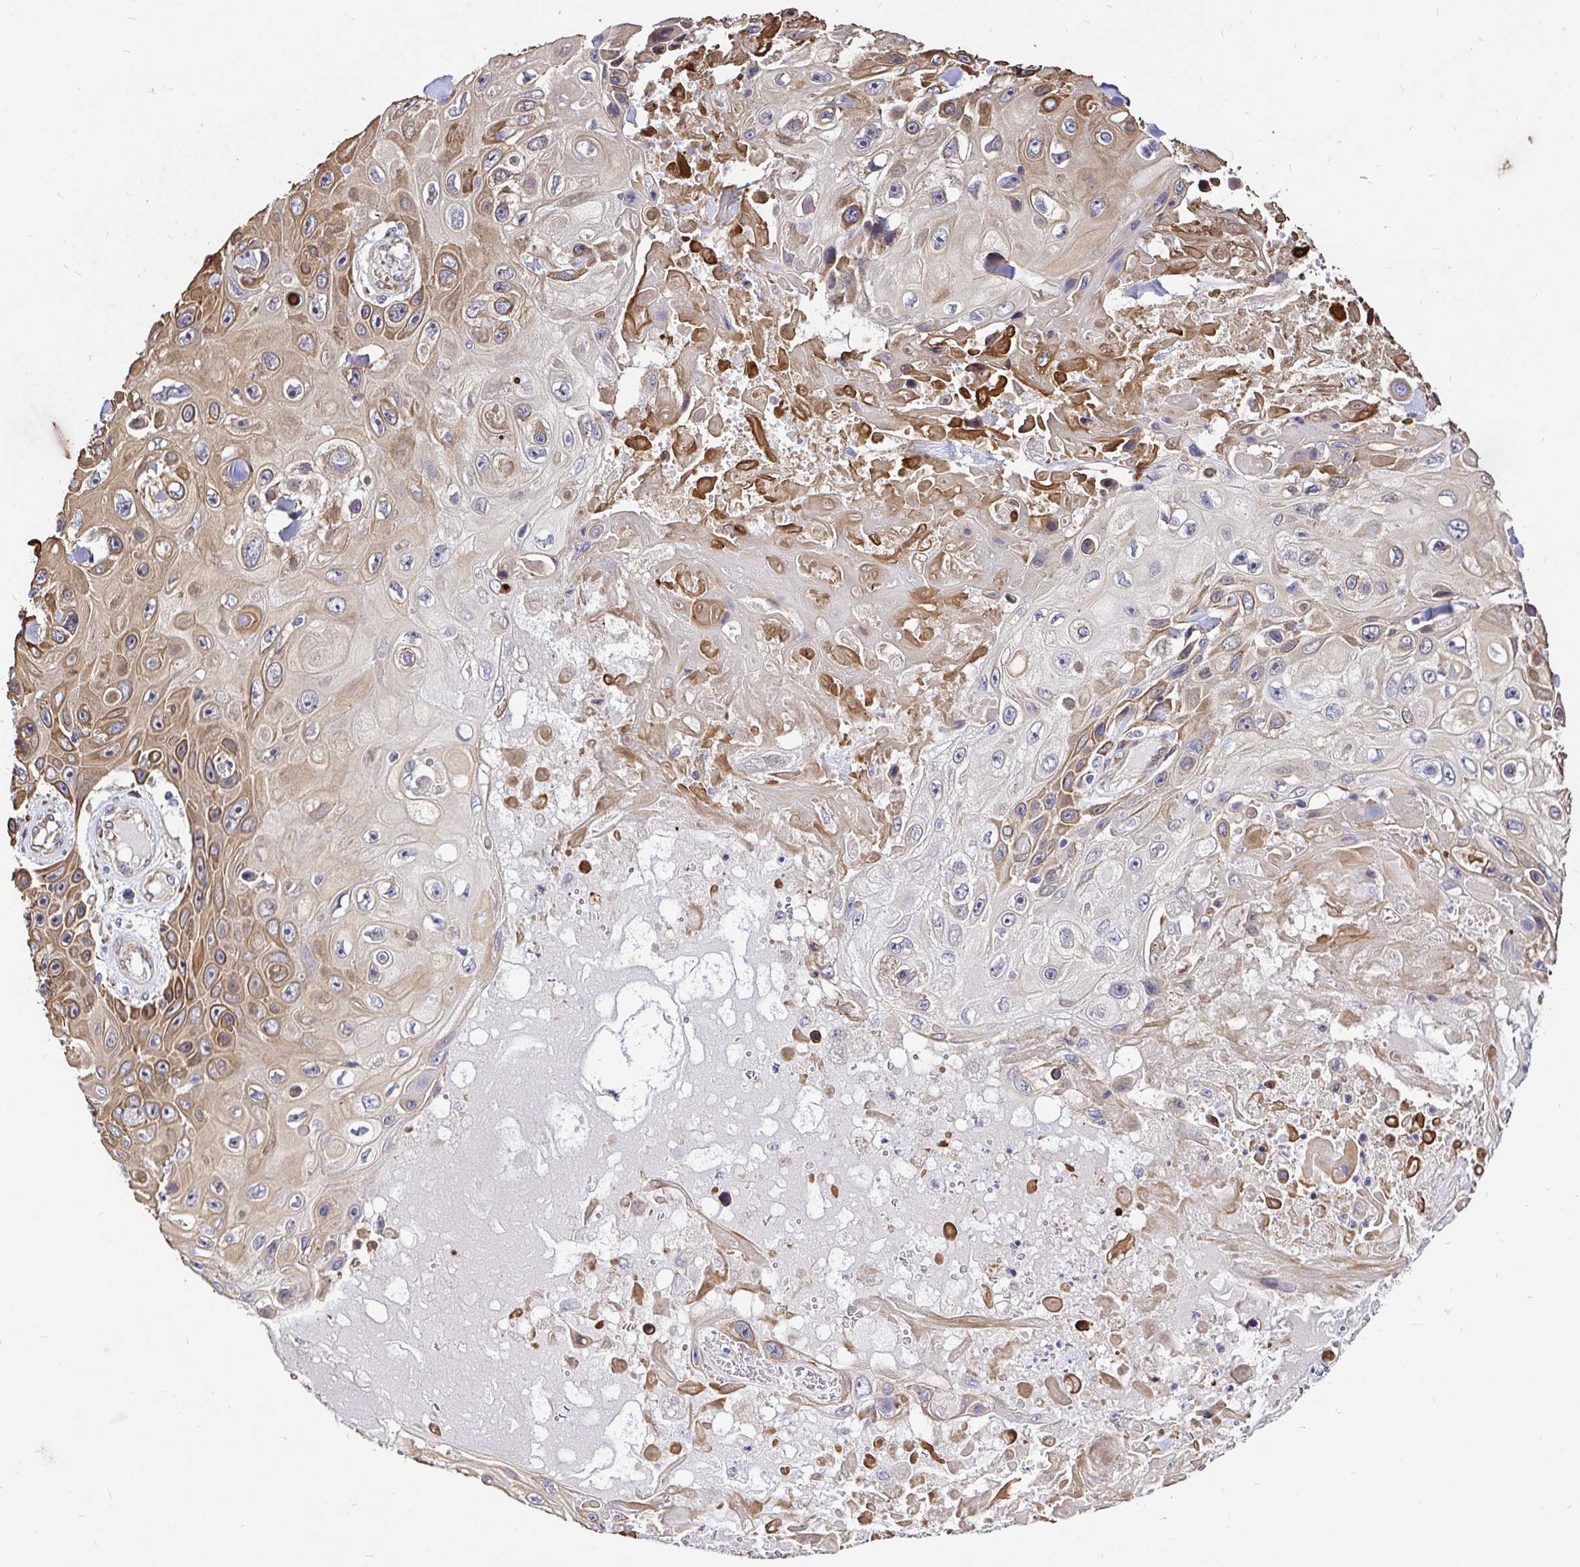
{"staining": {"intensity": "moderate", "quantity": "25%-75%", "location": "cytoplasmic/membranous"}, "tissue": "skin cancer", "cell_type": "Tumor cells", "image_type": "cancer", "snomed": [{"axis": "morphology", "description": "Squamous cell carcinoma, NOS"}, {"axis": "topography", "description": "Skin"}], "caption": "Skin cancer (squamous cell carcinoma) stained with immunohistochemistry (IHC) exhibits moderate cytoplasmic/membranous positivity in about 25%-75% of tumor cells.", "gene": "CCDC122", "patient": {"sex": "male", "age": 82}}